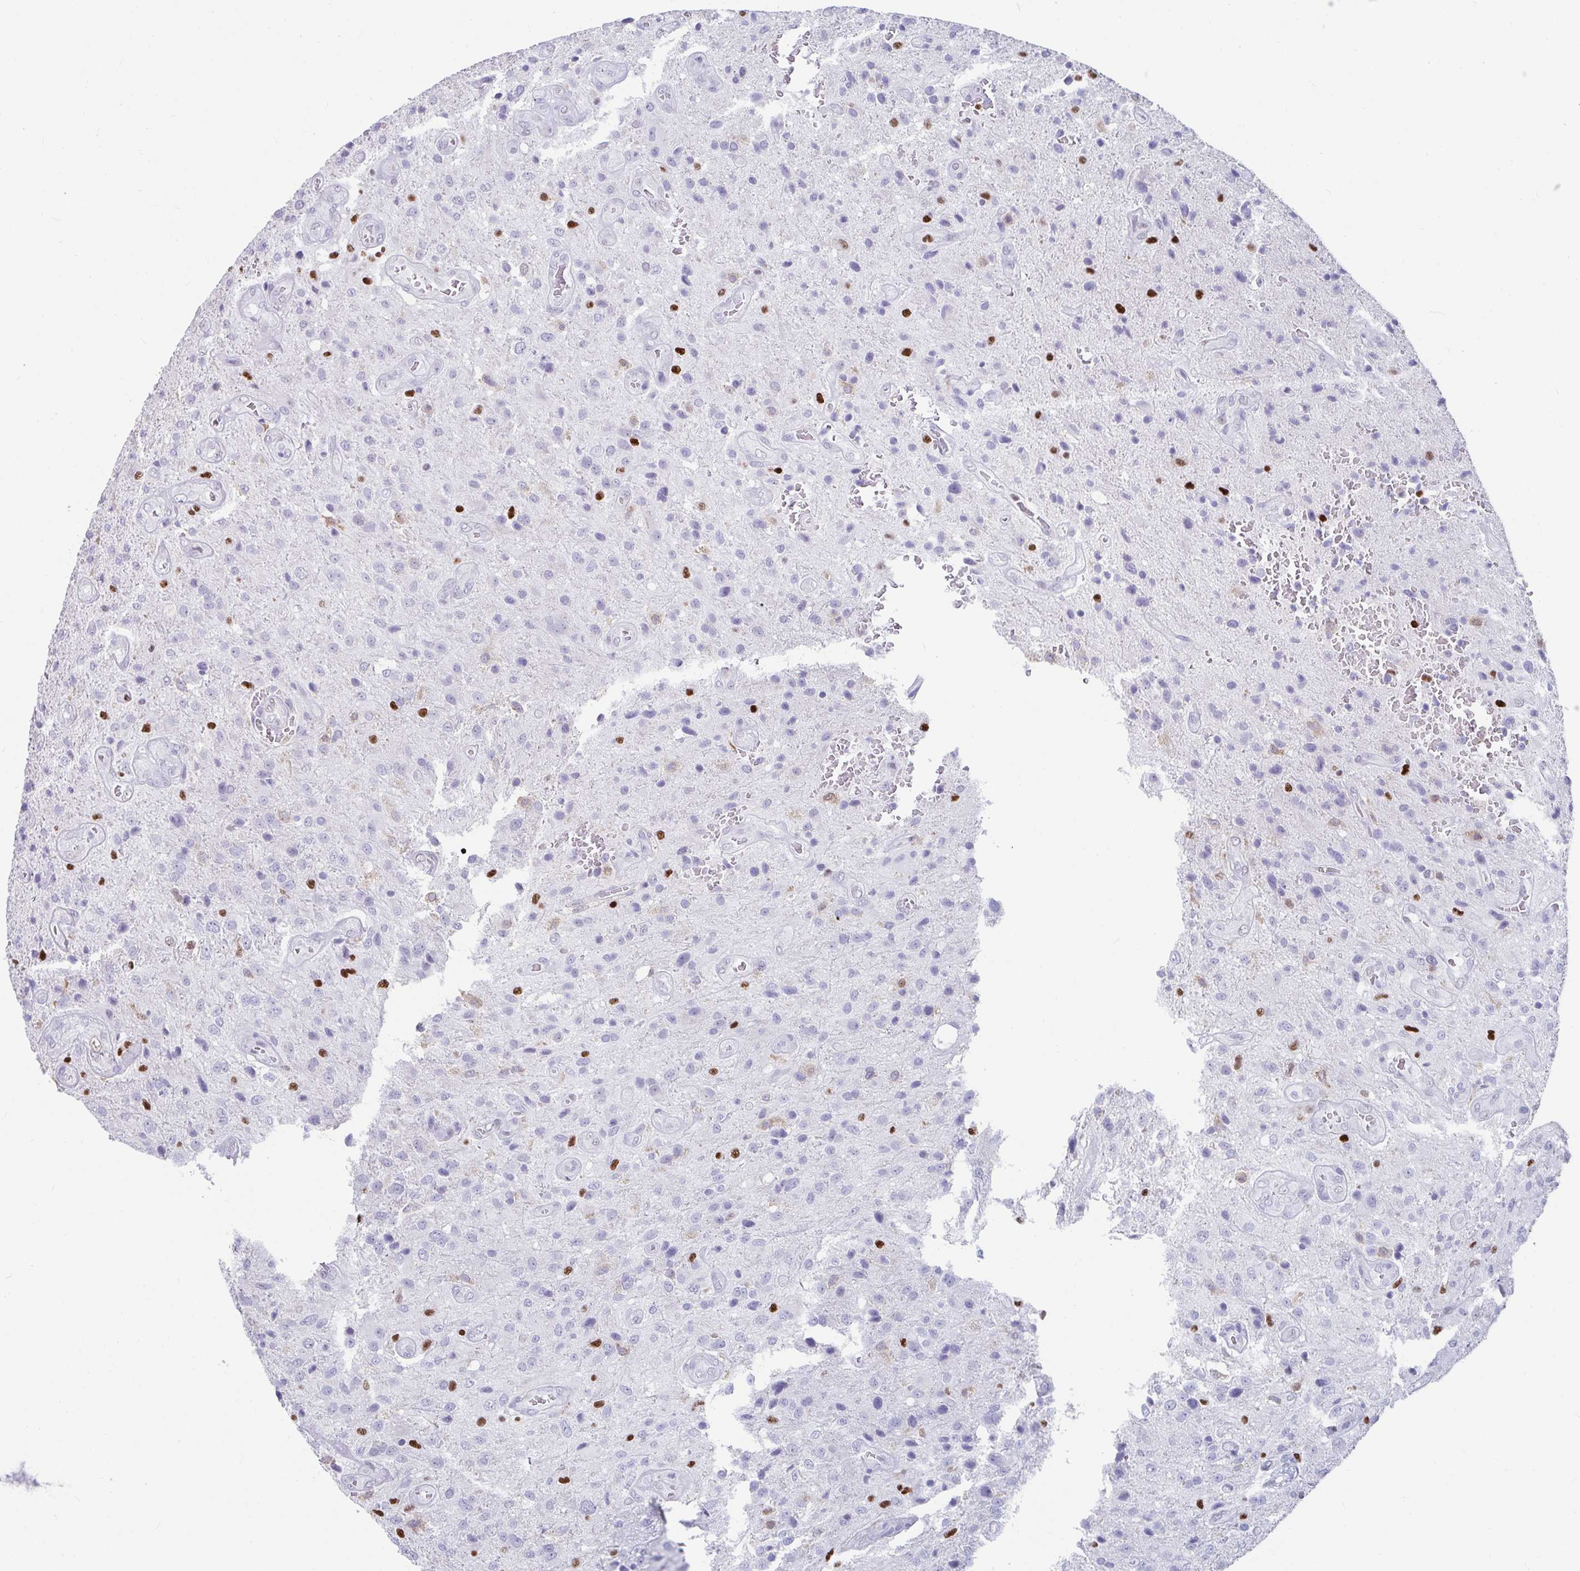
{"staining": {"intensity": "negative", "quantity": "none", "location": "none"}, "tissue": "glioma", "cell_type": "Tumor cells", "image_type": "cancer", "snomed": [{"axis": "morphology", "description": "Glioma, malignant, Low grade"}, {"axis": "topography", "description": "Brain"}], "caption": "Immunohistochemical staining of malignant low-grade glioma reveals no significant staining in tumor cells.", "gene": "ZNF586", "patient": {"sex": "male", "age": 66}}